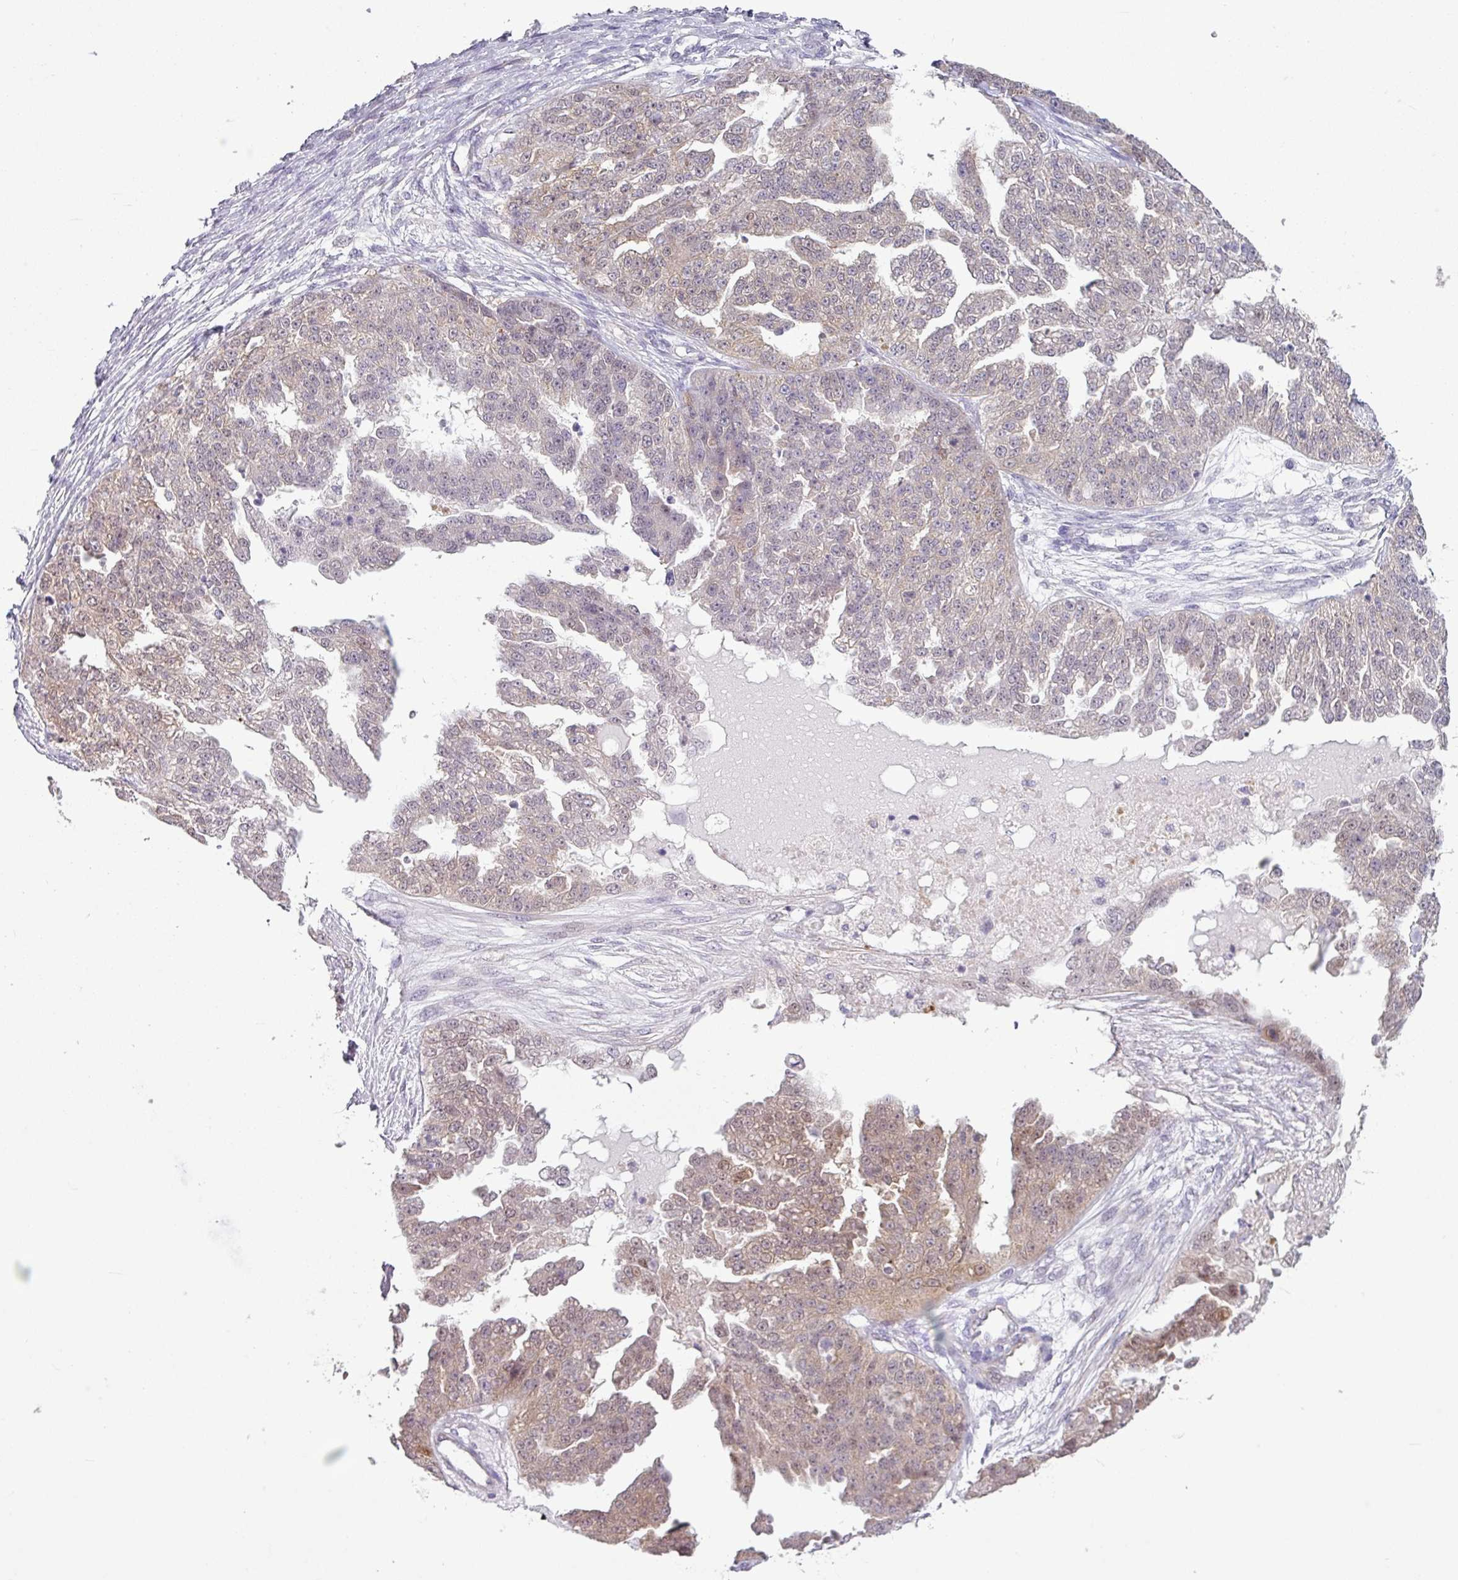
{"staining": {"intensity": "moderate", "quantity": "25%-75%", "location": "cytoplasmic/membranous,nuclear"}, "tissue": "ovarian cancer", "cell_type": "Tumor cells", "image_type": "cancer", "snomed": [{"axis": "morphology", "description": "Cystadenocarcinoma, serous, NOS"}, {"axis": "topography", "description": "Ovary"}], "caption": "The histopathology image shows immunohistochemical staining of serous cystadenocarcinoma (ovarian). There is moderate cytoplasmic/membranous and nuclear staining is identified in about 25%-75% of tumor cells.", "gene": "TTLL12", "patient": {"sex": "female", "age": 58}}